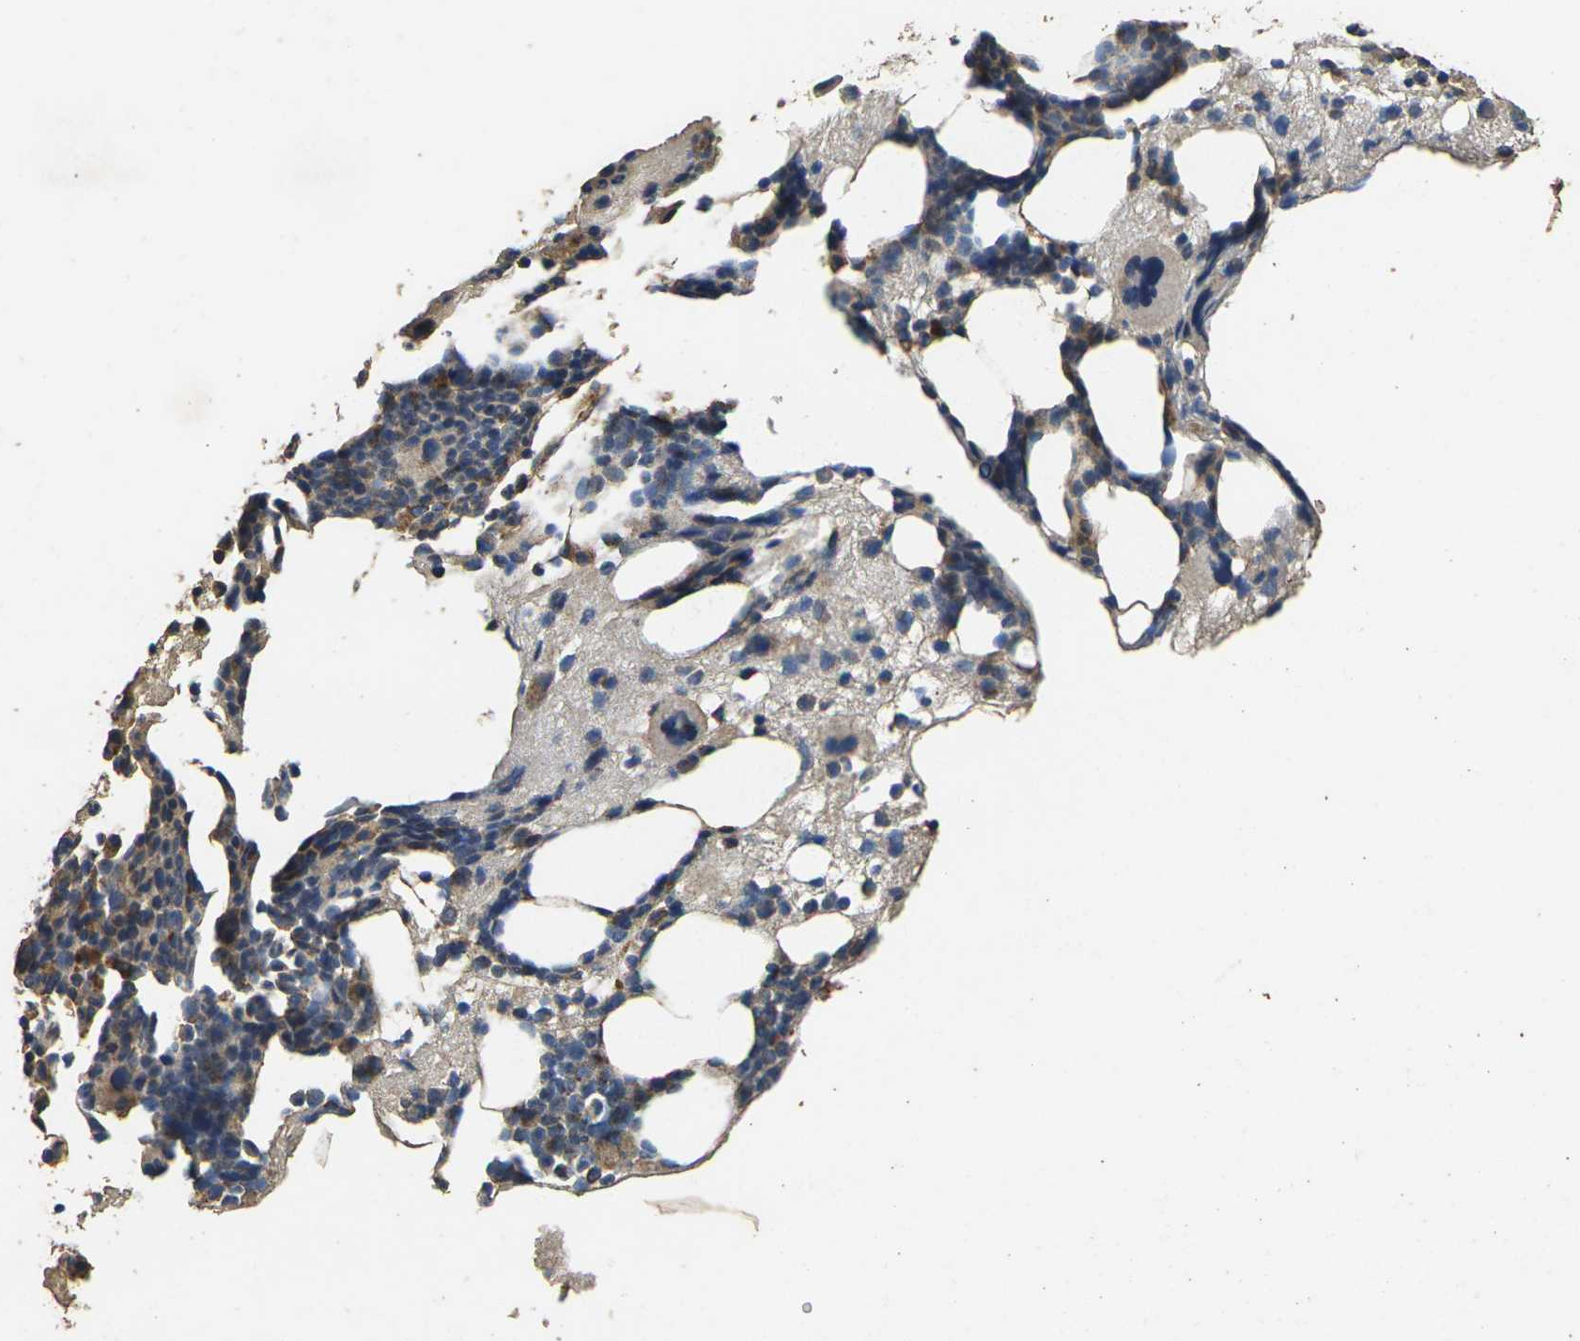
{"staining": {"intensity": "moderate", "quantity": "25%-75%", "location": "cytoplasmic/membranous"}, "tissue": "bone marrow", "cell_type": "Hematopoietic cells", "image_type": "normal", "snomed": [{"axis": "morphology", "description": "Normal tissue, NOS"}, {"axis": "morphology", "description": "Inflammation, NOS"}, {"axis": "topography", "description": "Bone marrow"}], "caption": "This is a micrograph of IHC staining of unremarkable bone marrow, which shows moderate staining in the cytoplasmic/membranous of hematopoietic cells.", "gene": "MAPK11", "patient": {"sex": "male", "age": 43}}